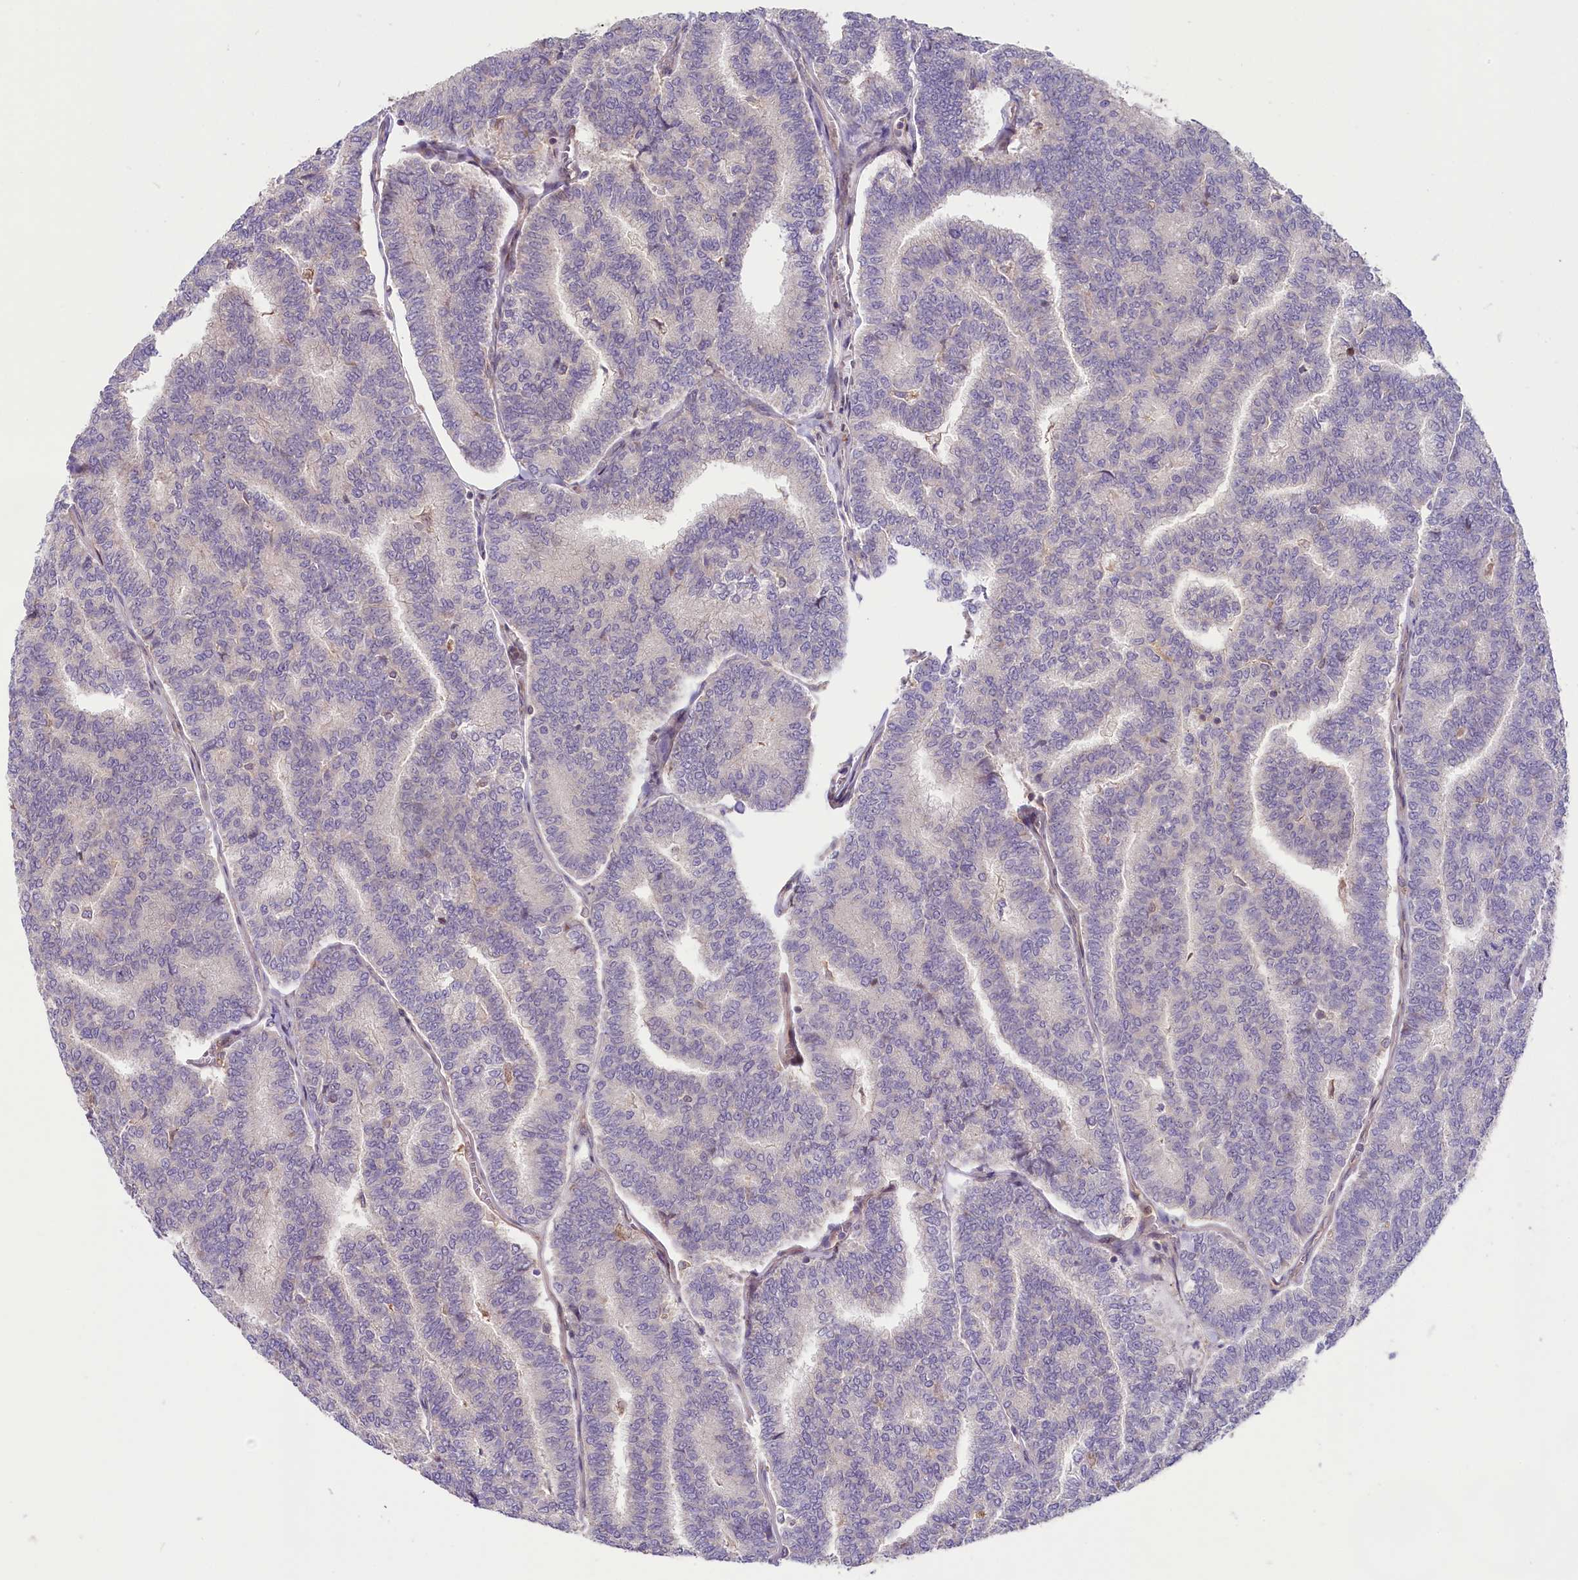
{"staining": {"intensity": "negative", "quantity": "none", "location": "none"}, "tissue": "thyroid cancer", "cell_type": "Tumor cells", "image_type": "cancer", "snomed": [{"axis": "morphology", "description": "Papillary adenocarcinoma, NOS"}, {"axis": "topography", "description": "Thyroid gland"}], "caption": "A histopathology image of papillary adenocarcinoma (thyroid) stained for a protein demonstrates no brown staining in tumor cells.", "gene": "RIC8A", "patient": {"sex": "female", "age": 35}}